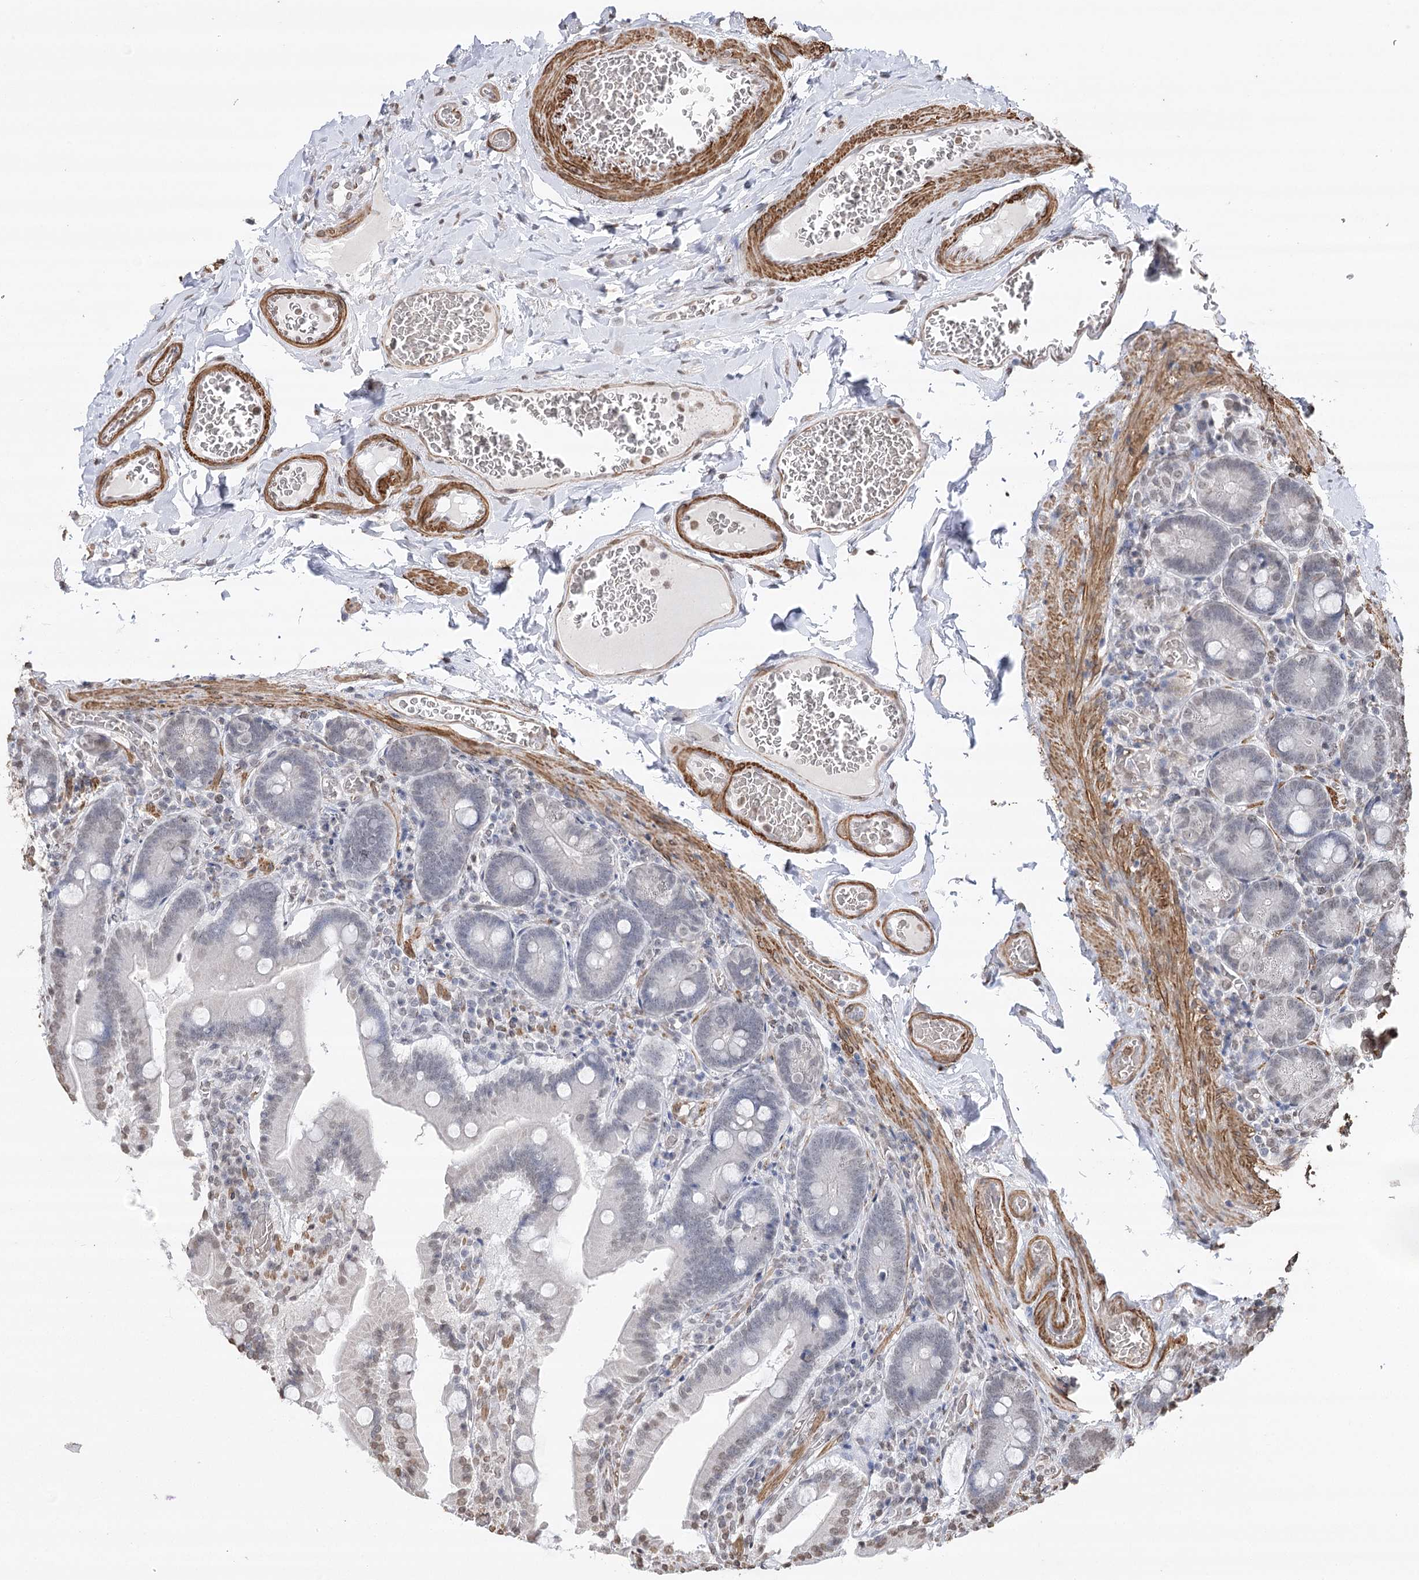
{"staining": {"intensity": "weak", "quantity": "<25%", "location": "nuclear"}, "tissue": "duodenum", "cell_type": "Glandular cells", "image_type": "normal", "snomed": [{"axis": "morphology", "description": "Normal tissue, NOS"}, {"axis": "topography", "description": "Duodenum"}], "caption": "The image demonstrates no staining of glandular cells in unremarkable duodenum.", "gene": "ENSG00000275740", "patient": {"sex": "female", "age": 62}}